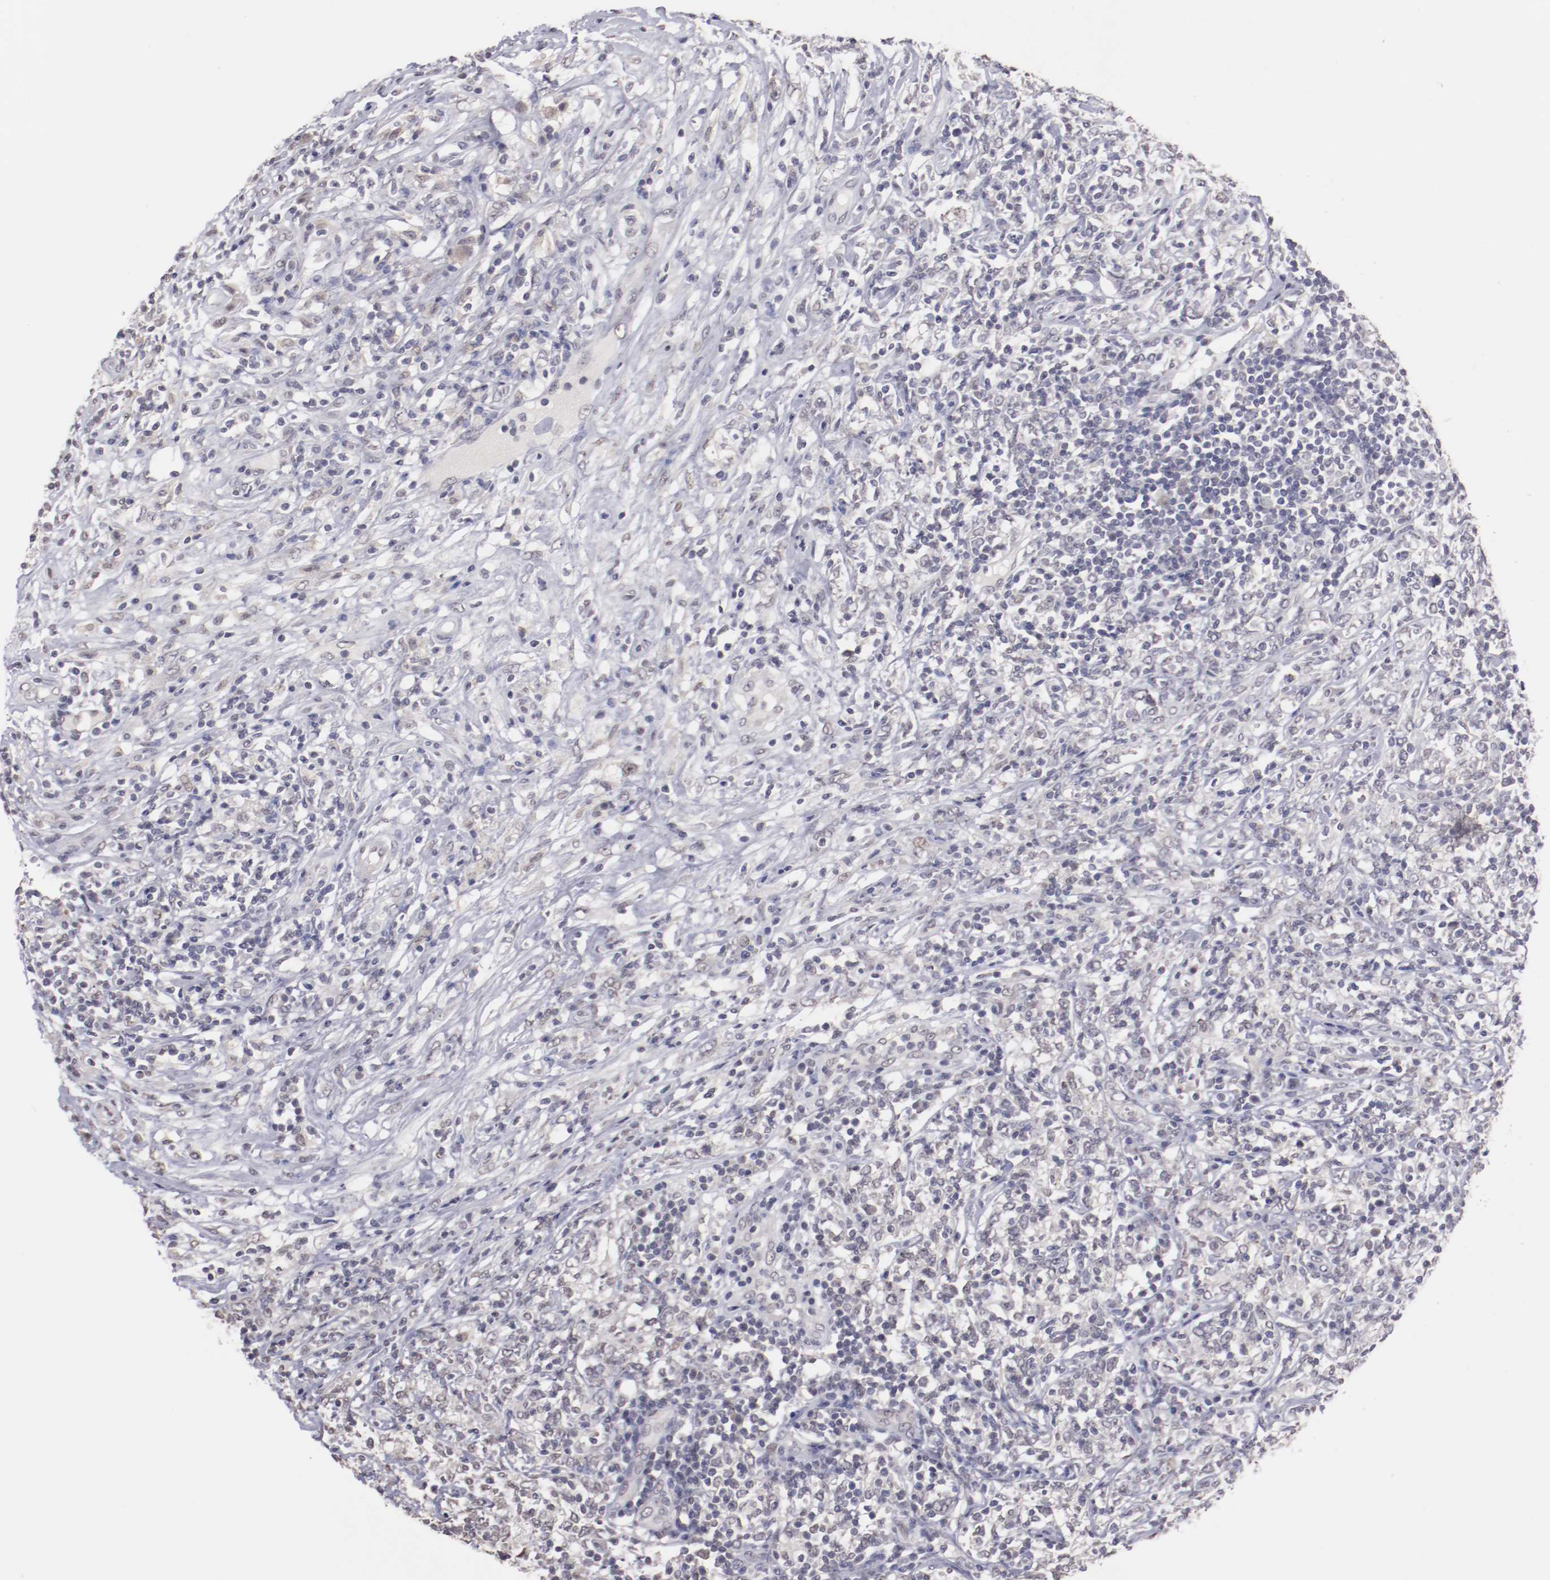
{"staining": {"intensity": "weak", "quantity": "25%-75%", "location": "cytoplasmic/membranous,nuclear"}, "tissue": "lymphoma", "cell_type": "Tumor cells", "image_type": "cancer", "snomed": [{"axis": "morphology", "description": "Malignant lymphoma, non-Hodgkin's type, High grade"}, {"axis": "topography", "description": "Lymph node"}], "caption": "Protein staining displays weak cytoplasmic/membranous and nuclear positivity in approximately 25%-75% of tumor cells in lymphoma.", "gene": "NRXN3", "patient": {"sex": "female", "age": 84}}